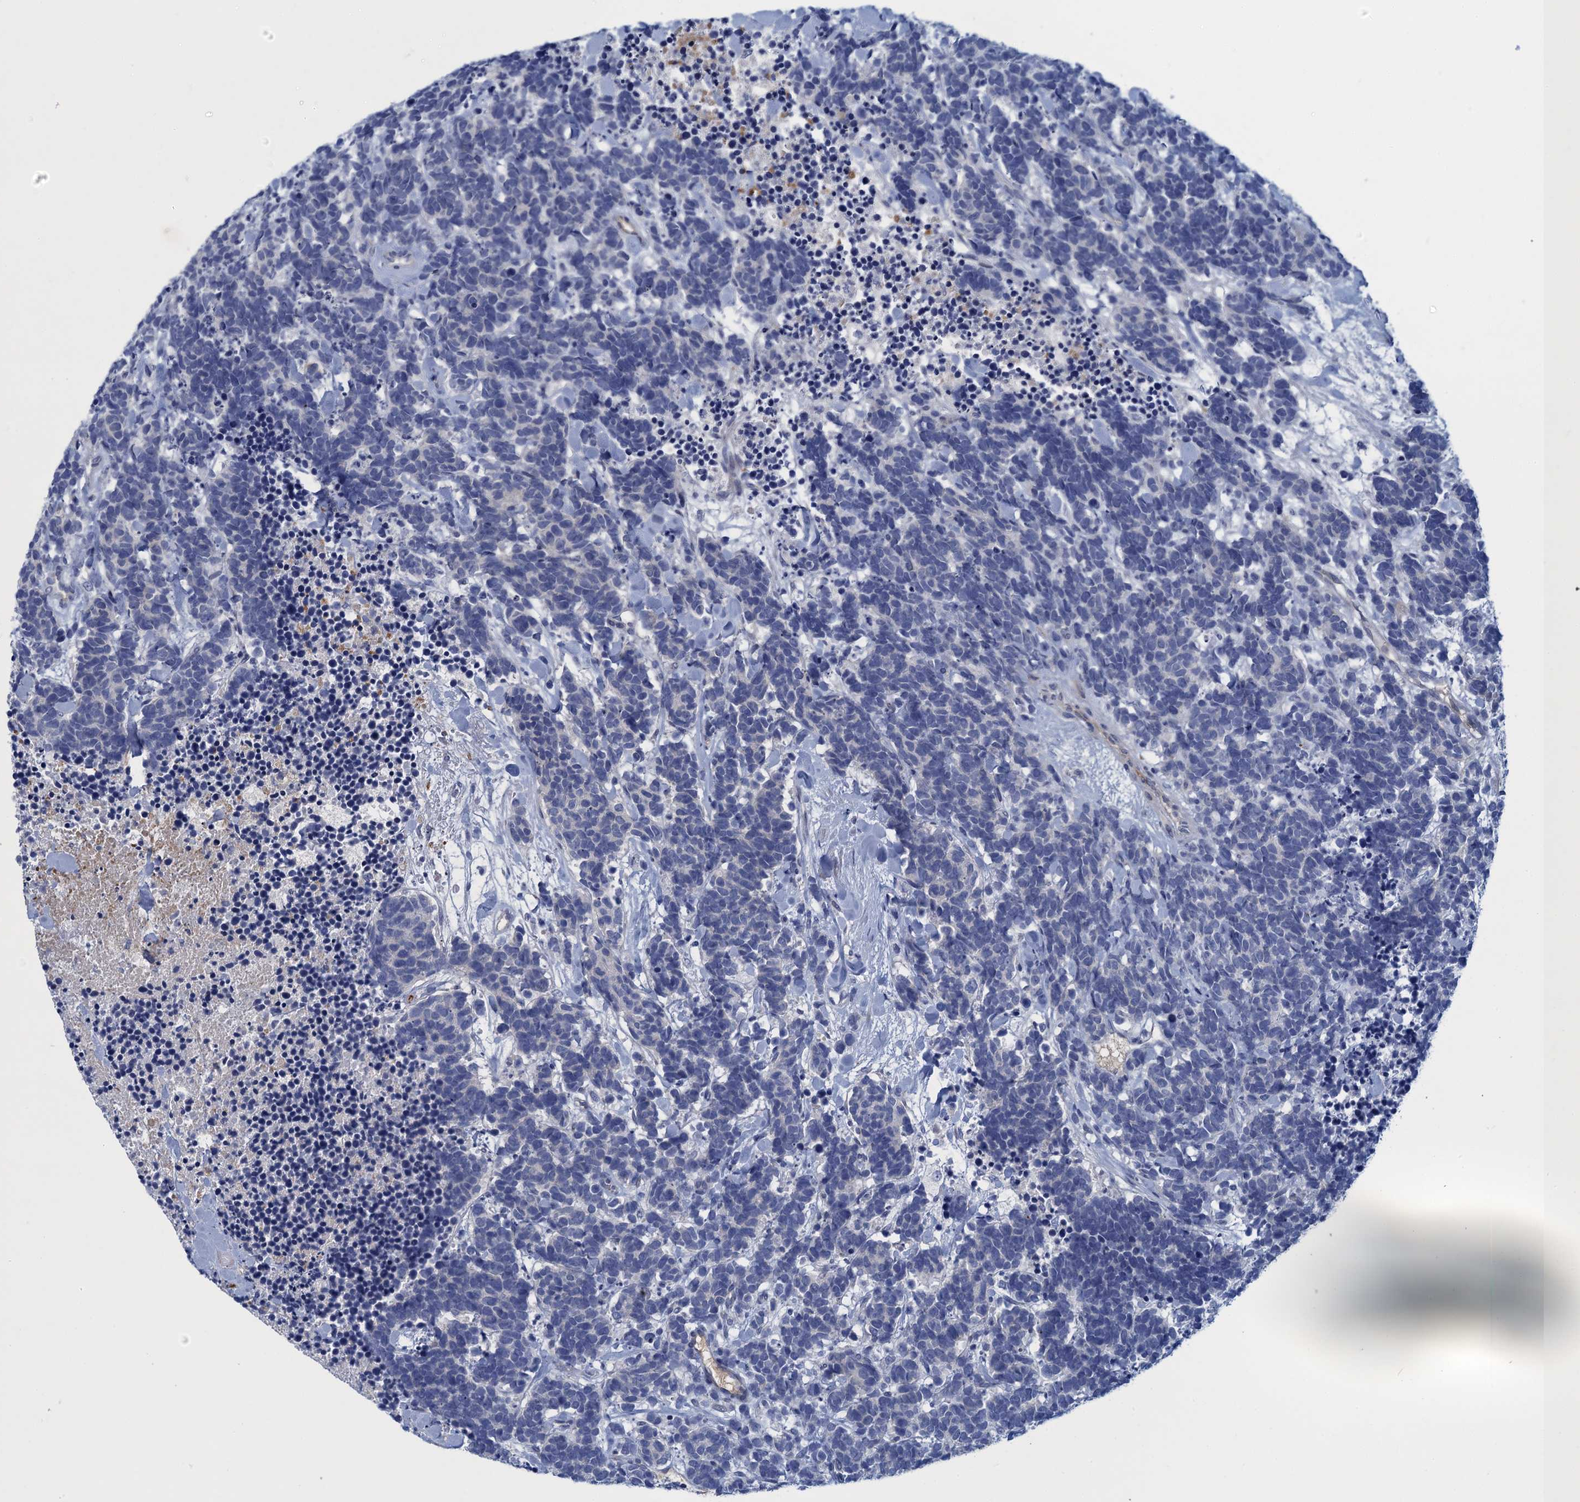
{"staining": {"intensity": "negative", "quantity": "none", "location": "none"}, "tissue": "carcinoid", "cell_type": "Tumor cells", "image_type": "cancer", "snomed": [{"axis": "morphology", "description": "Carcinoma, NOS"}, {"axis": "morphology", "description": "Carcinoid, malignant, NOS"}, {"axis": "topography", "description": "Prostate"}], "caption": "A high-resolution histopathology image shows IHC staining of carcinoid (malignant), which shows no significant positivity in tumor cells.", "gene": "SCEL", "patient": {"sex": "male", "age": 57}}